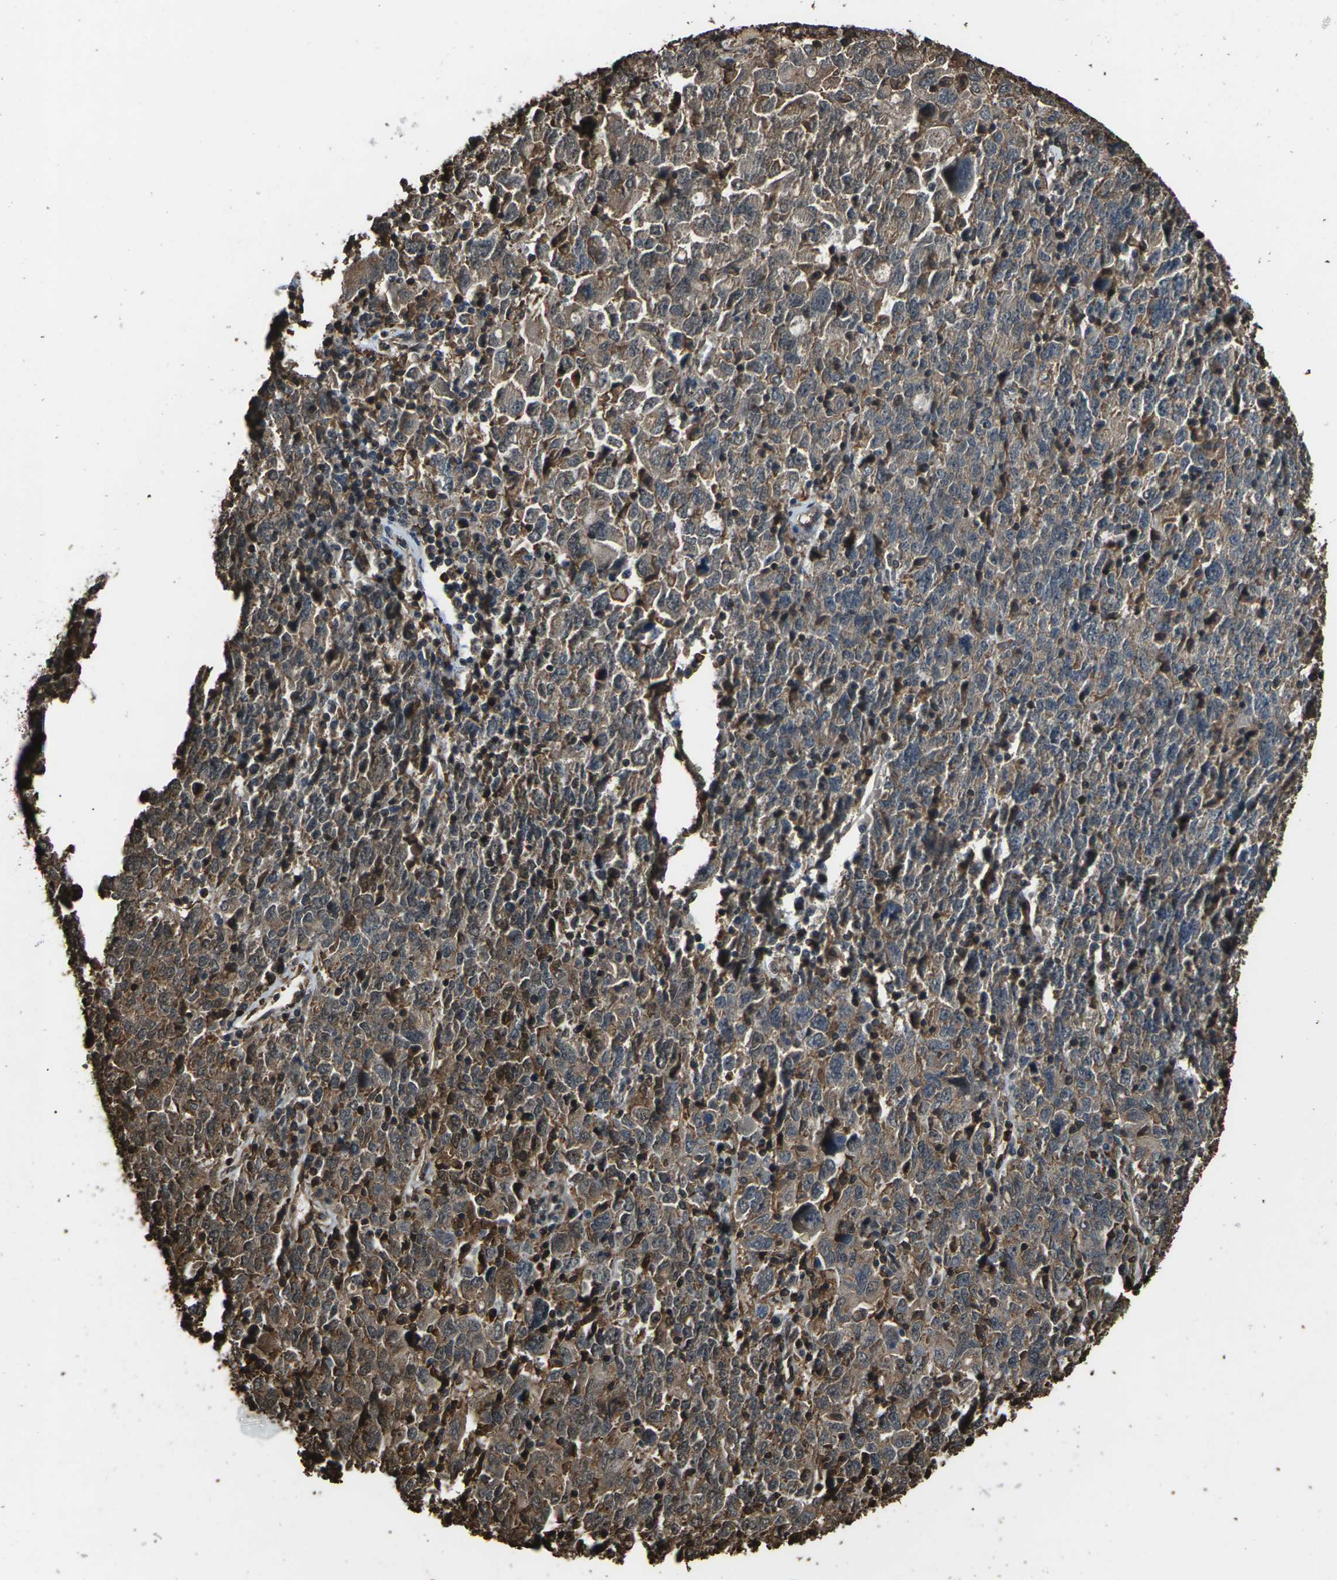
{"staining": {"intensity": "moderate", "quantity": ">75%", "location": "cytoplasmic/membranous"}, "tissue": "ovarian cancer", "cell_type": "Tumor cells", "image_type": "cancer", "snomed": [{"axis": "morphology", "description": "Carcinoma, endometroid"}, {"axis": "topography", "description": "Ovary"}], "caption": "This is an image of immunohistochemistry (IHC) staining of ovarian endometroid carcinoma, which shows moderate positivity in the cytoplasmic/membranous of tumor cells.", "gene": "DHPS", "patient": {"sex": "female", "age": 62}}